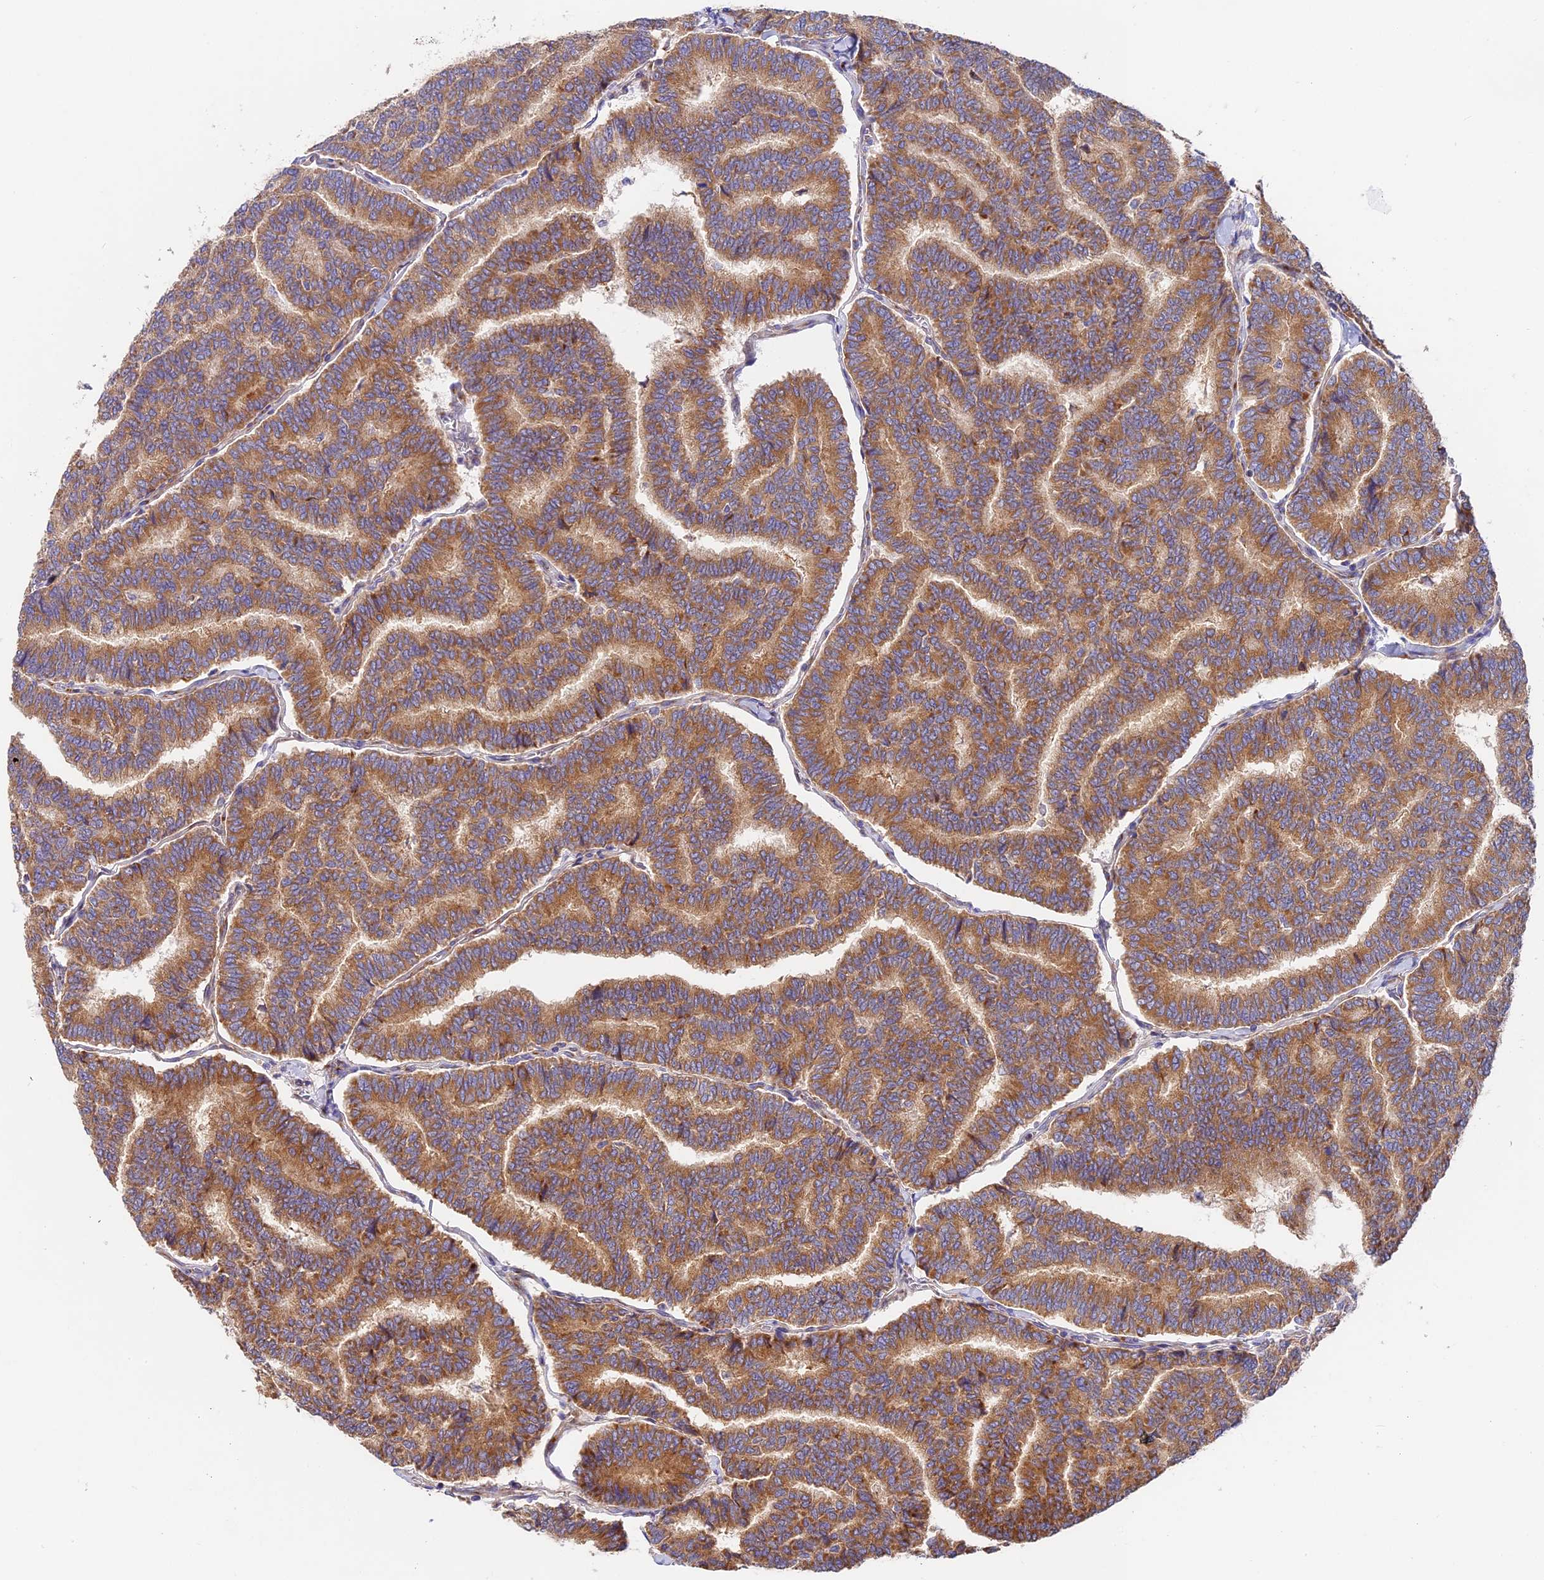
{"staining": {"intensity": "moderate", "quantity": ">75%", "location": "cytoplasmic/membranous"}, "tissue": "thyroid cancer", "cell_type": "Tumor cells", "image_type": "cancer", "snomed": [{"axis": "morphology", "description": "Papillary adenocarcinoma, NOS"}, {"axis": "topography", "description": "Thyroid gland"}], "caption": "Protein staining reveals moderate cytoplasmic/membranous staining in about >75% of tumor cells in papillary adenocarcinoma (thyroid). Ihc stains the protein of interest in brown and the nuclei are stained blue.", "gene": "MRAS", "patient": {"sex": "female", "age": 35}}